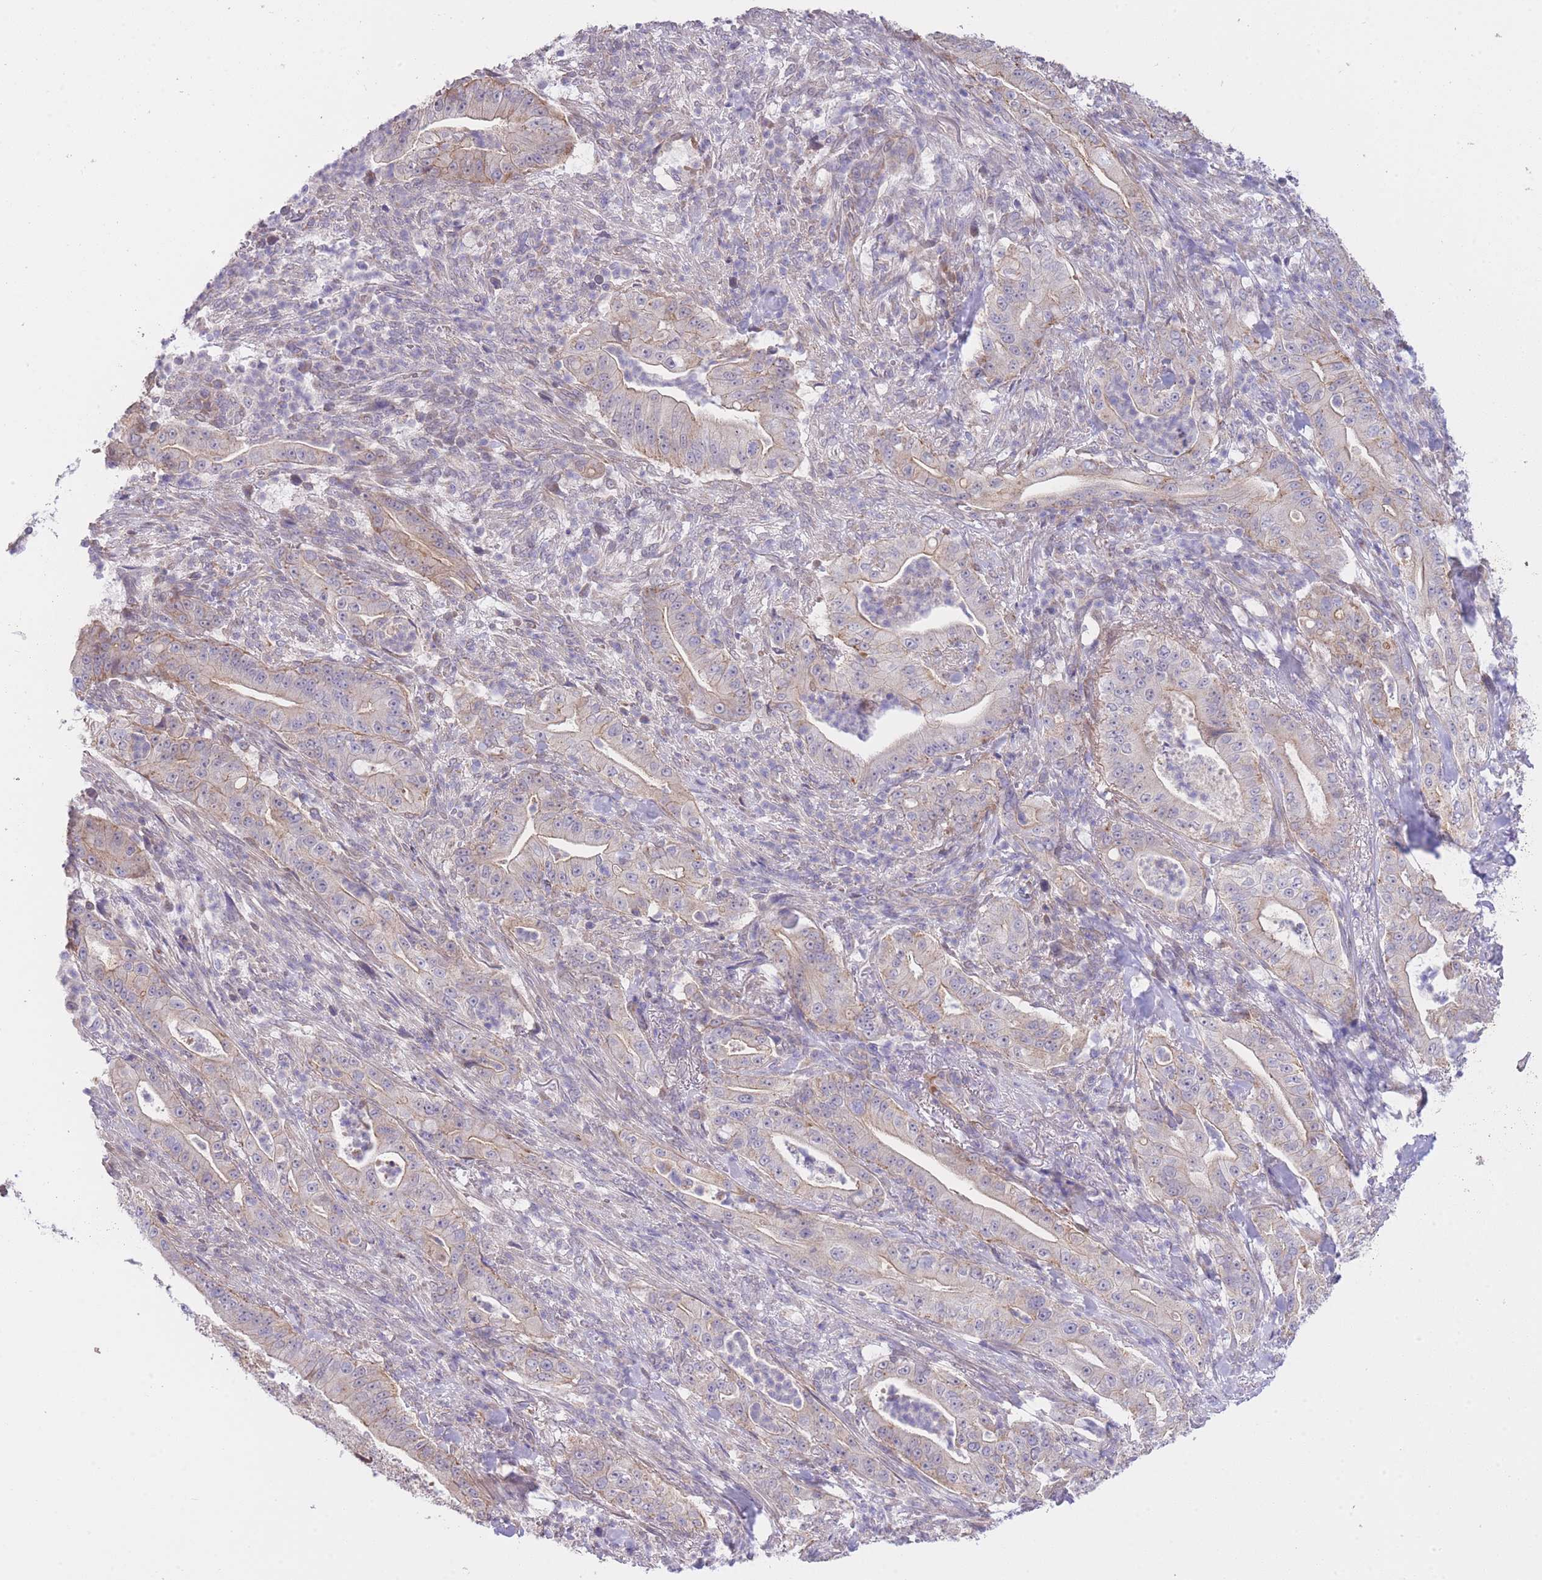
{"staining": {"intensity": "moderate", "quantity": "<25%", "location": "cytoplasmic/membranous"}, "tissue": "pancreatic cancer", "cell_type": "Tumor cells", "image_type": "cancer", "snomed": [{"axis": "morphology", "description": "Adenocarcinoma, NOS"}, {"axis": "topography", "description": "Pancreas"}], "caption": "Human pancreatic cancer stained for a protein (brown) demonstrates moderate cytoplasmic/membranous positive expression in approximately <25% of tumor cells.", "gene": "CTBP1", "patient": {"sex": "male", "age": 71}}